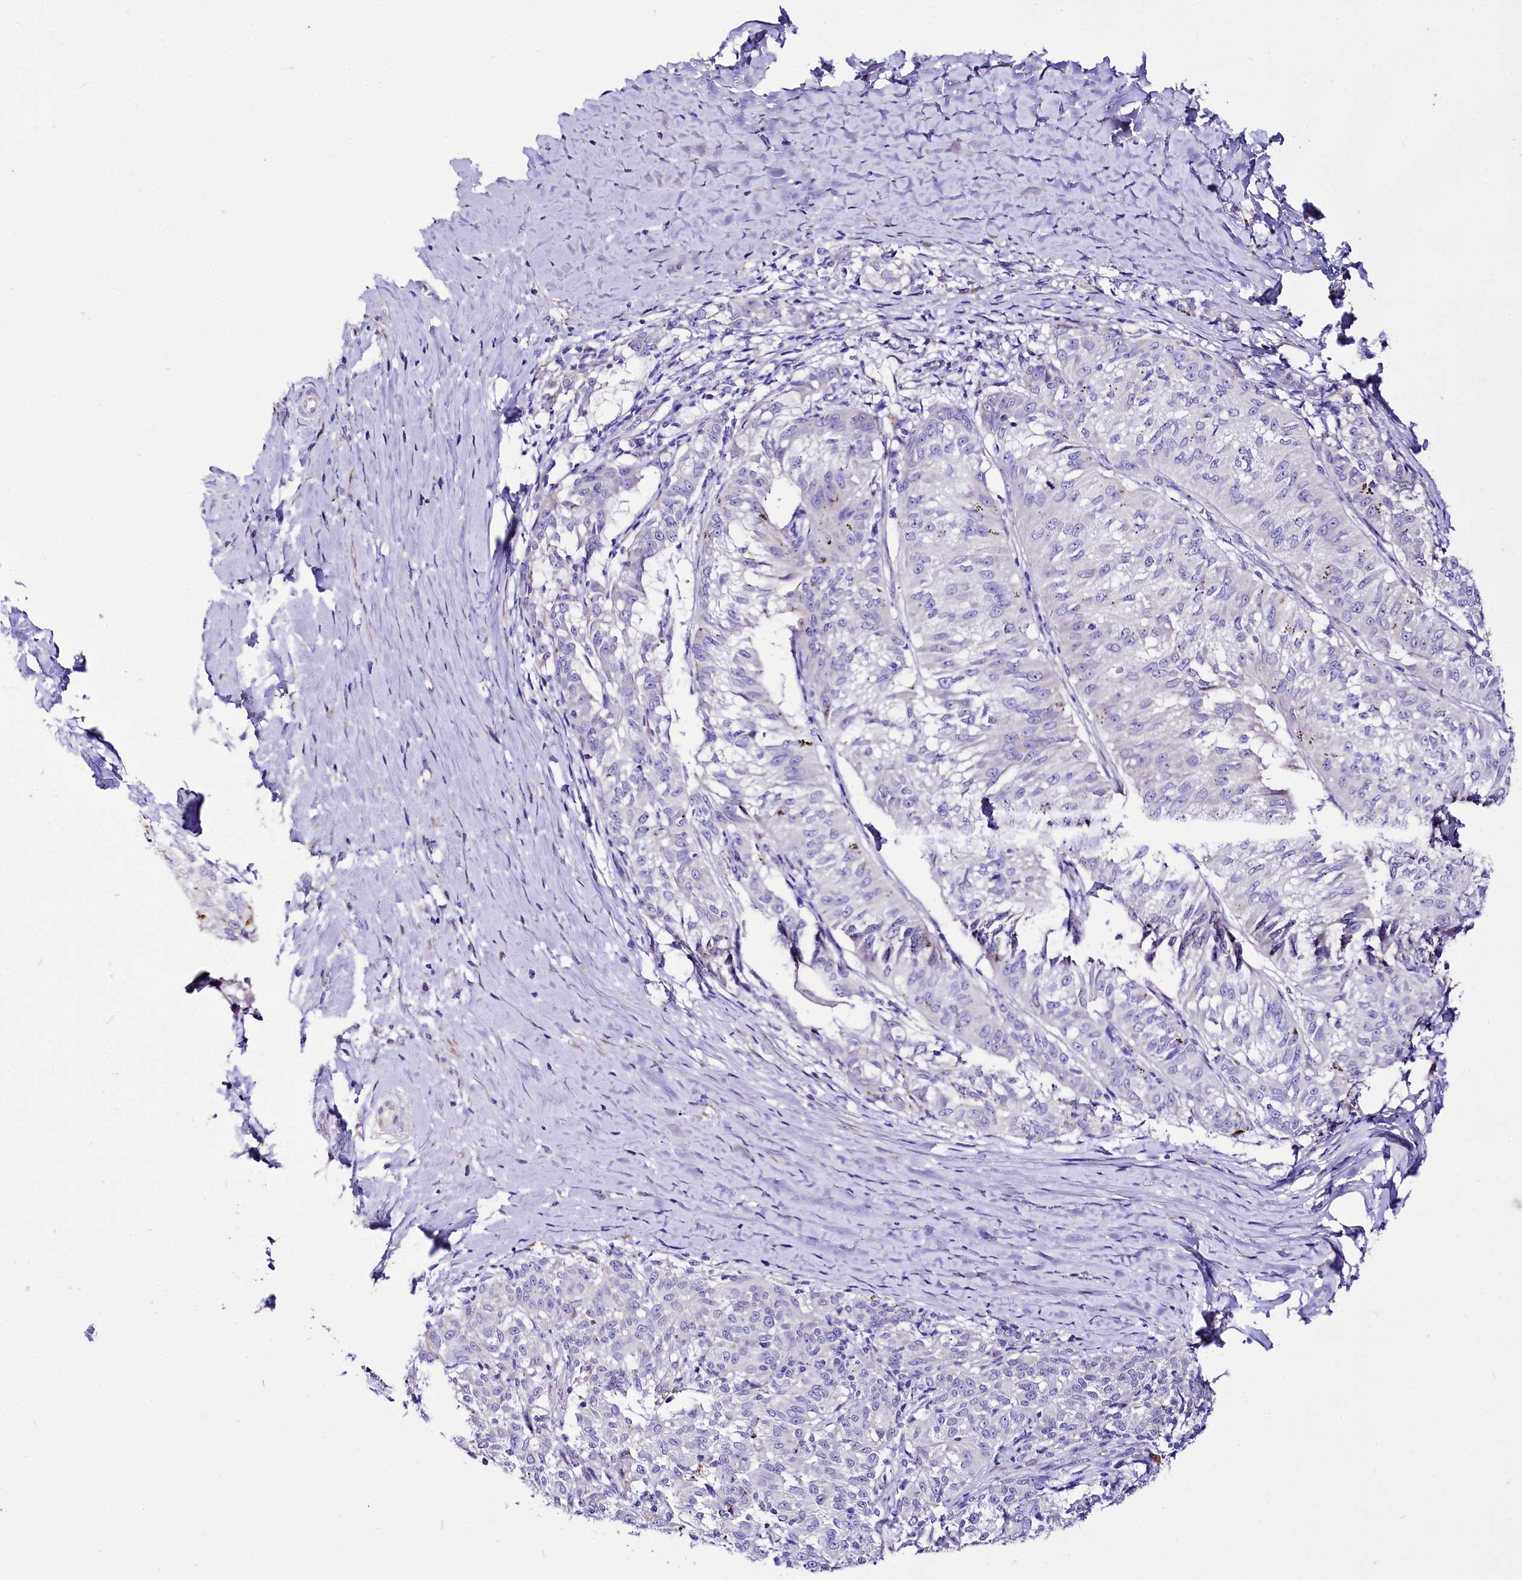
{"staining": {"intensity": "negative", "quantity": "none", "location": "none"}, "tissue": "melanoma", "cell_type": "Tumor cells", "image_type": "cancer", "snomed": [{"axis": "morphology", "description": "Malignant melanoma, NOS"}, {"axis": "topography", "description": "Skin"}], "caption": "IHC image of neoplastic tissue: human malignant melanoma stained with DAB (3,3'-diaminobenzidine) displays no significant protein staining in tumor cells. (Stains: DAB (3,3'-diaminobenzidine) immunohistochemistry with hematoxylin counter stain, Microscopy: brightfield microscopy at high magnification).", "gene": "A2ML1", "patient": {"sex": "female", "age": 72}}